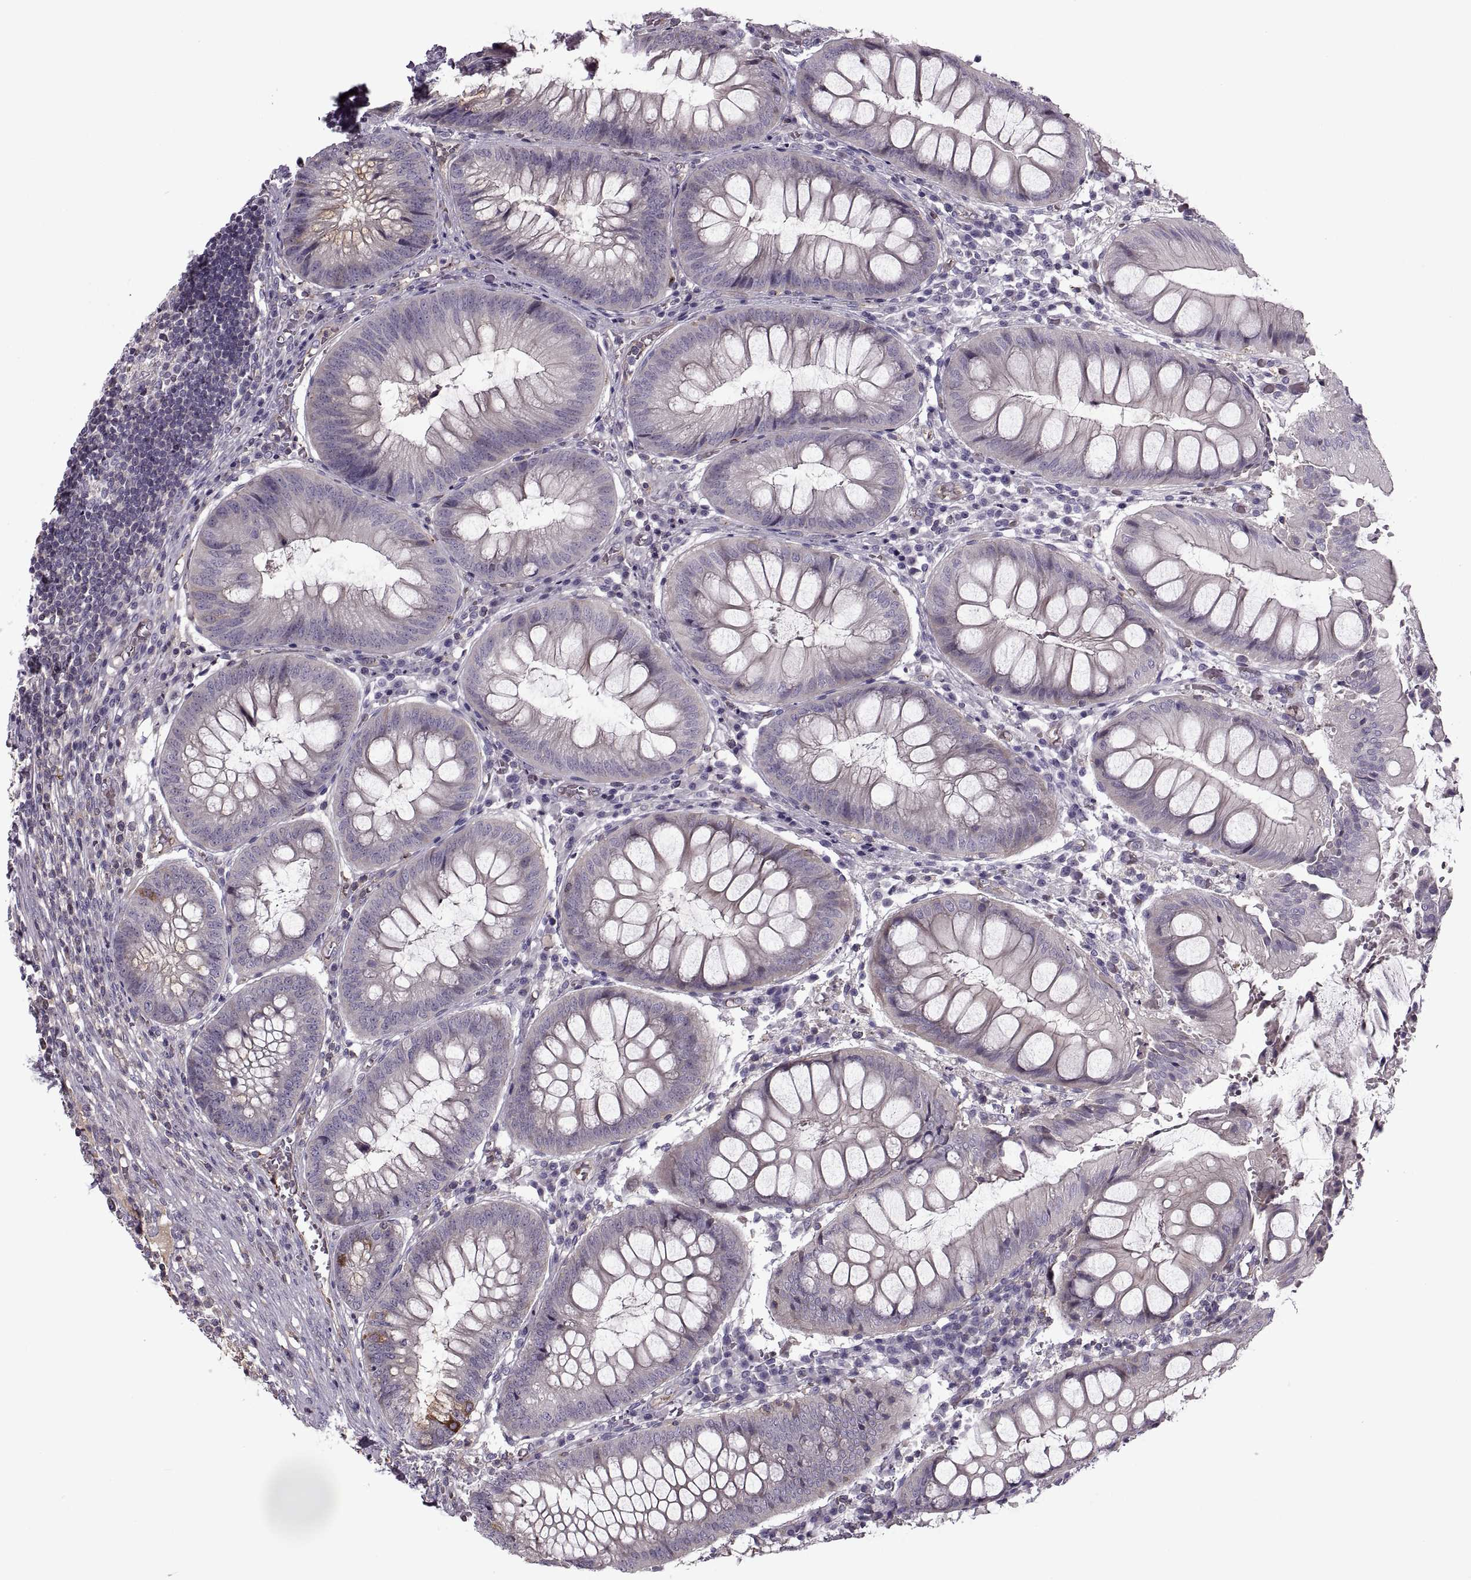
{"staining": {"intensity": "negative", "quantity": "none", "location": "none"}, "tissue": "appendix", "cell_type": "Glandular cells", "image_type": "normal", "snomed": [{"axis": "morphology", "description": "Normal tissue, NOS"}, {"axis": "morphology", "description": "Inflammation, NOS"}, {"axis": "topography", "description": "Appendix"}], "caption": "A high-resolution micrograph shows immunohistochemistry (IHC) staining of normal appendix, which exhibits no significant staining in glandular cells.", "gene": "SLC2A14", "patient": {"sex": "male", "age": 16}}